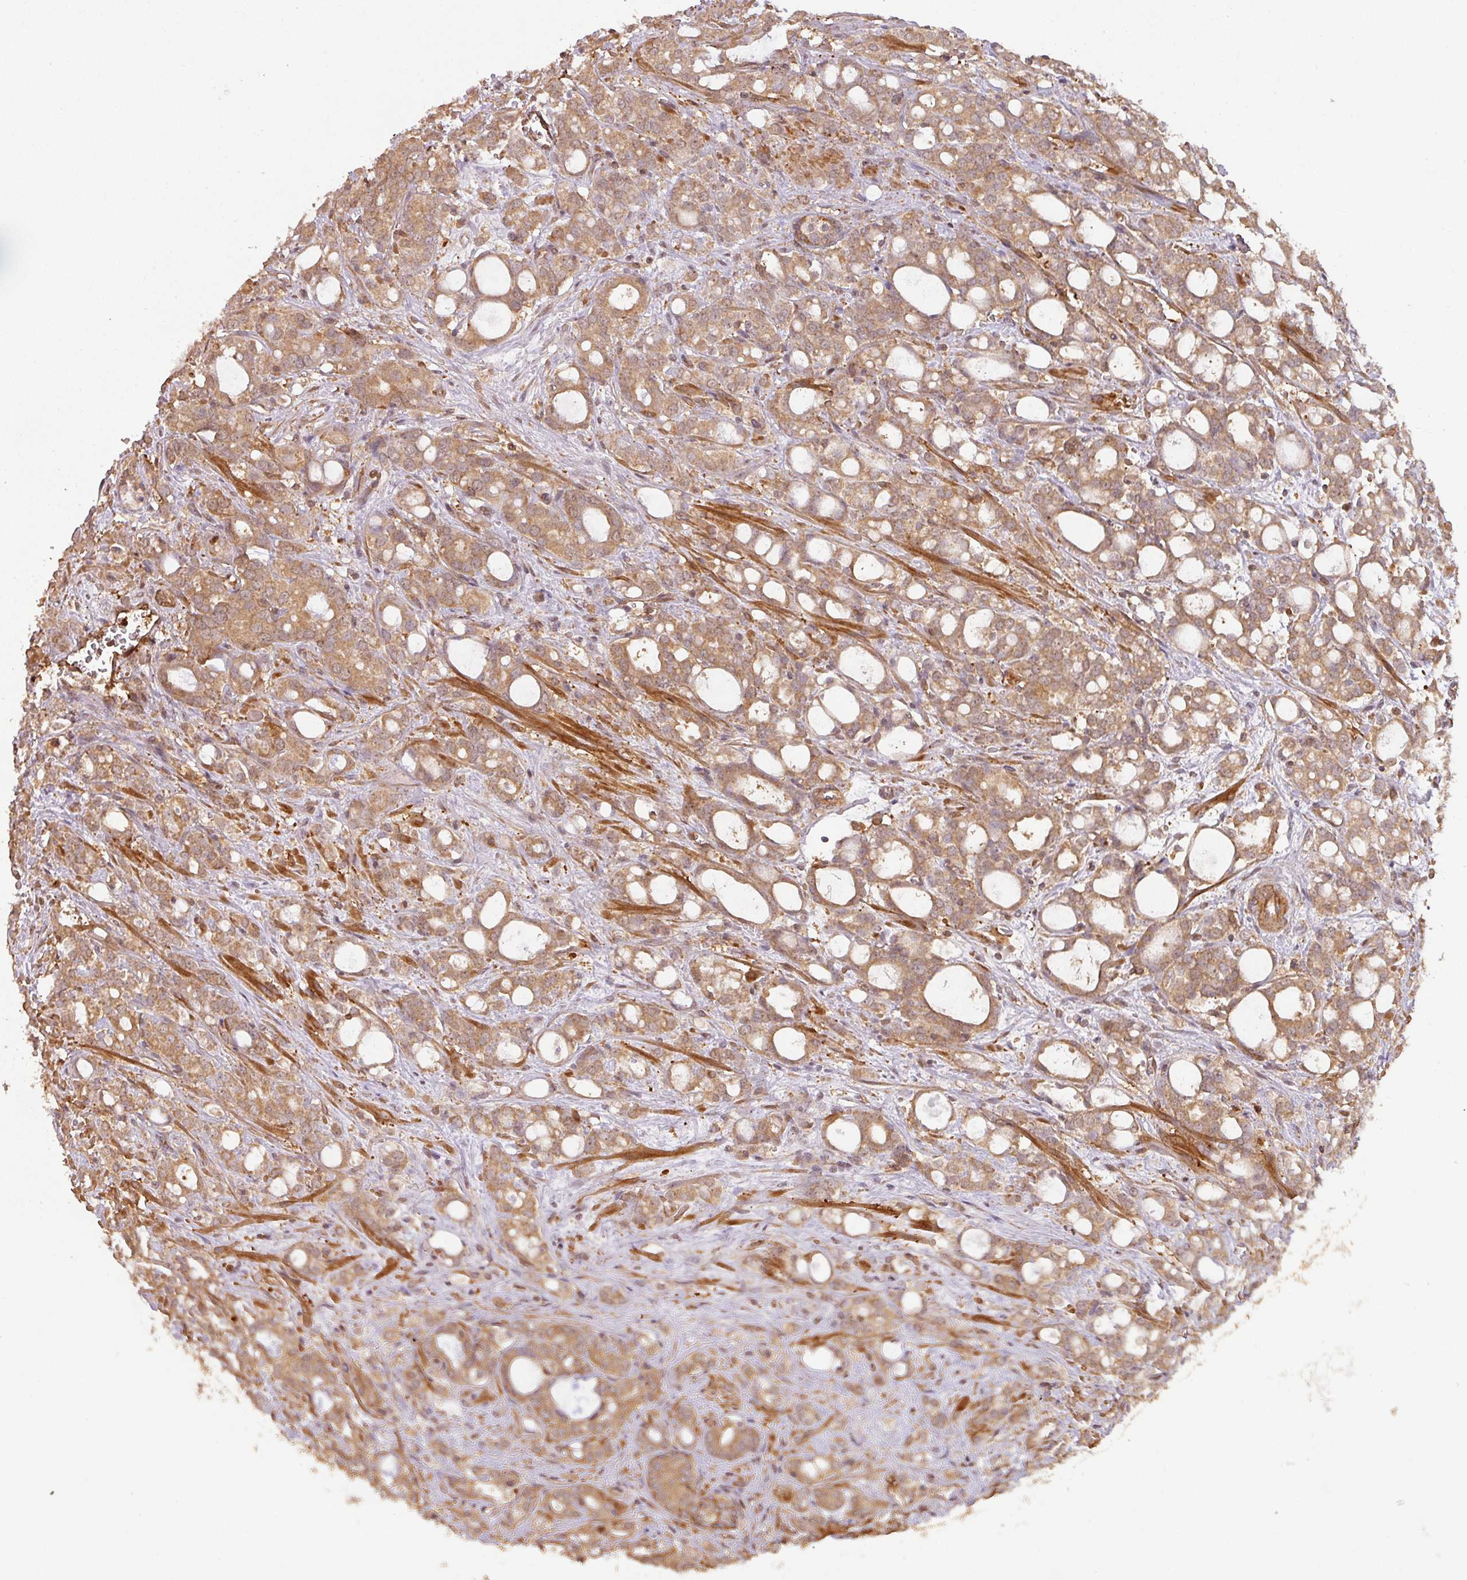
{"staining": {"intensity": "moderate", "quantity": ">75%", "location": "cytoplasmic/membranous"}, "tissue": "prostate cancer", "cell_type": "Tumor cells", "image_type": "cancer", "snomed": [{"axis": "morphology", "description": "Adenocarcinoma, High grade"}, {"axis": "topography", "description": "Prostate"}], "caption": "IHC histopathology image of prostate cancer stained for a protein (brown), which reveals medium levels of moderate cytoplasmic/membranous positivity in approximately >75% of tumor cells.", "gene": "ZNF322", "patient": {"sex": "male", "age": 72}}